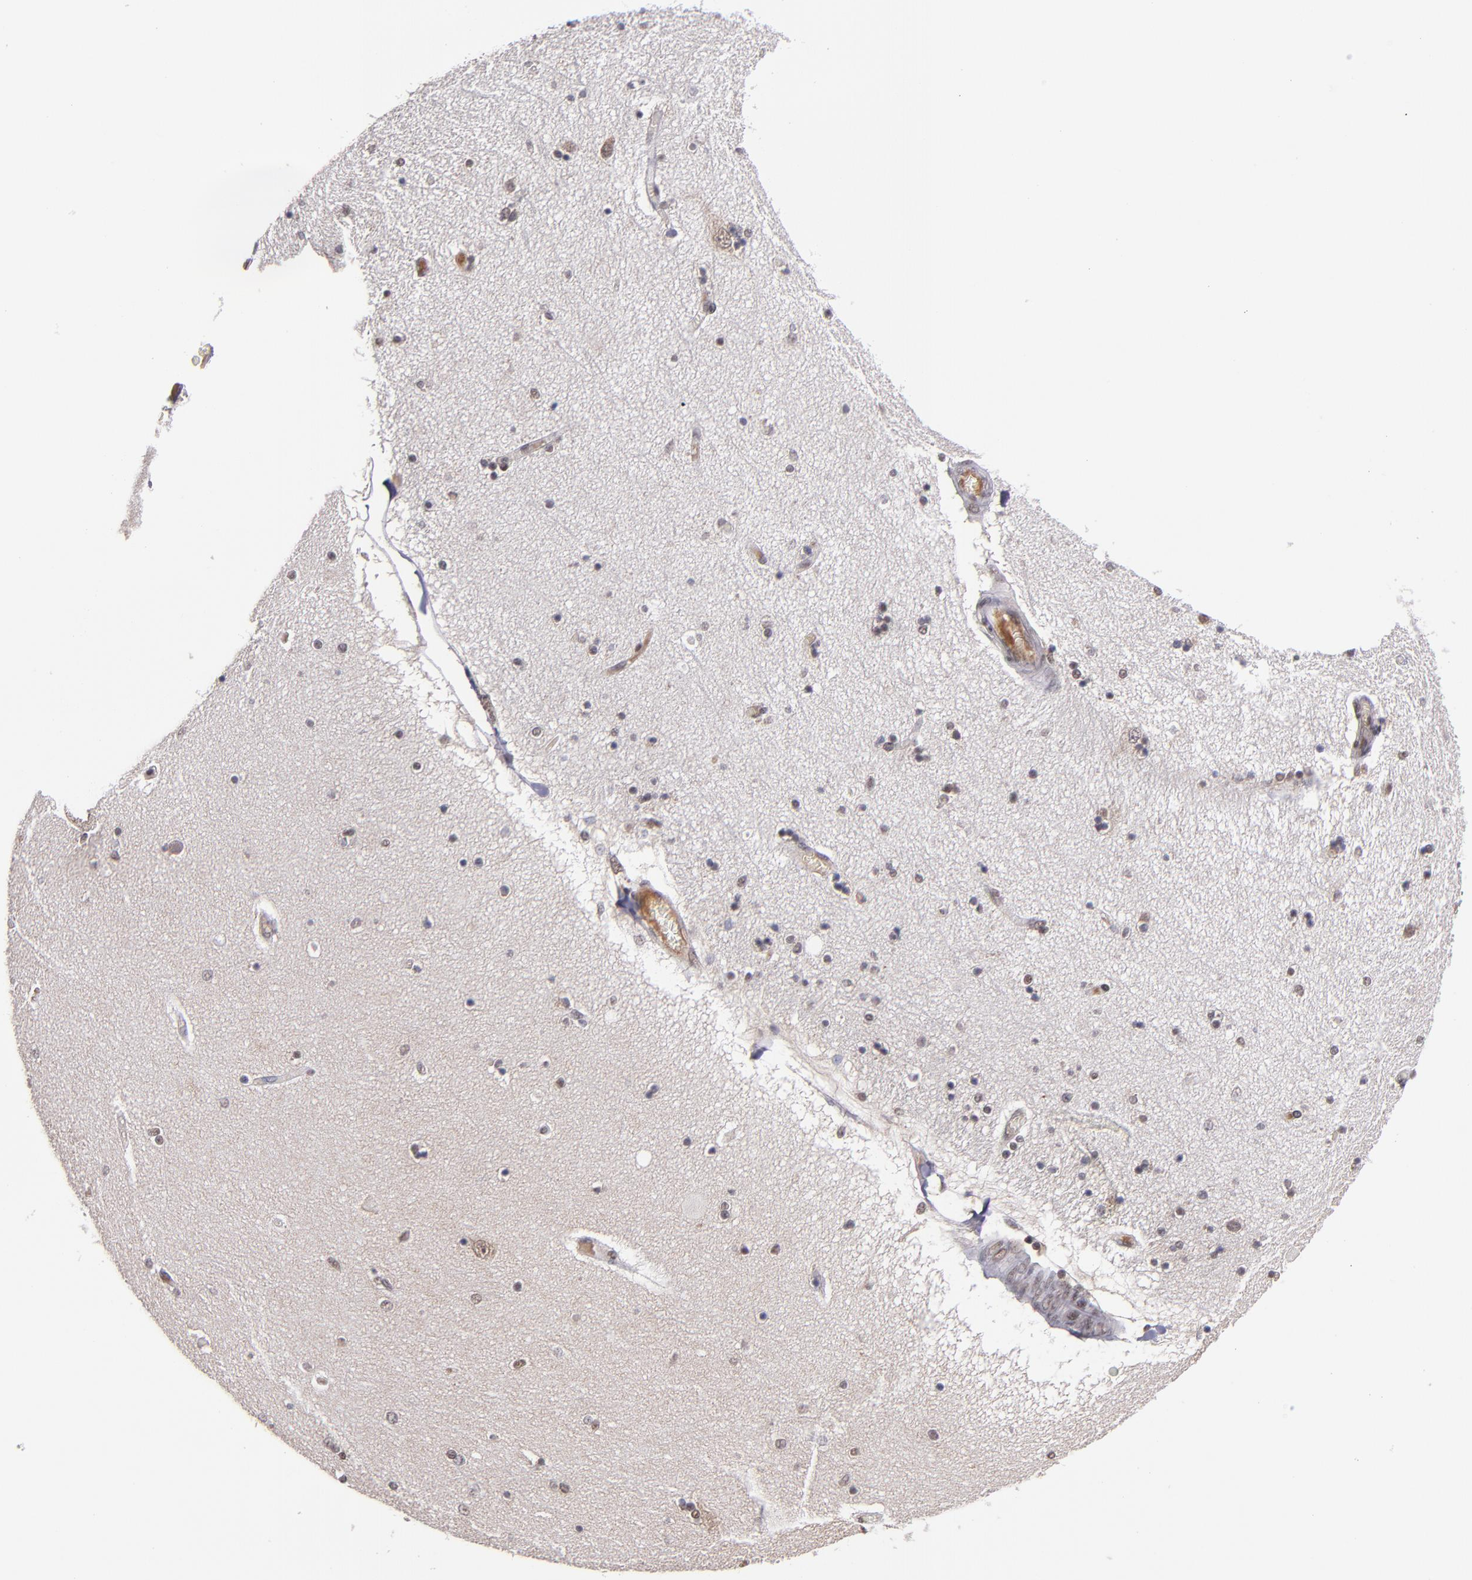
{"staining": {"intensity": "moderate", "quantity": "25%-75%", "location": "nuclear"}, "tissue": "hippocampus", "cell_type": "Glial cells", "image_type": "normal", "snomed": [{"axis": "morphology", "description": "Normal tissue, NOS"}, {"axis": "topography", "description": "Hippocampus"}], "caption": "Protein expression analysis of unremarkable hippocampus reveals moderate nuclear staining in about 25%-75% of glial cells.", "gene": "EP300", "patient": {"sex": "female", "age": 54}}